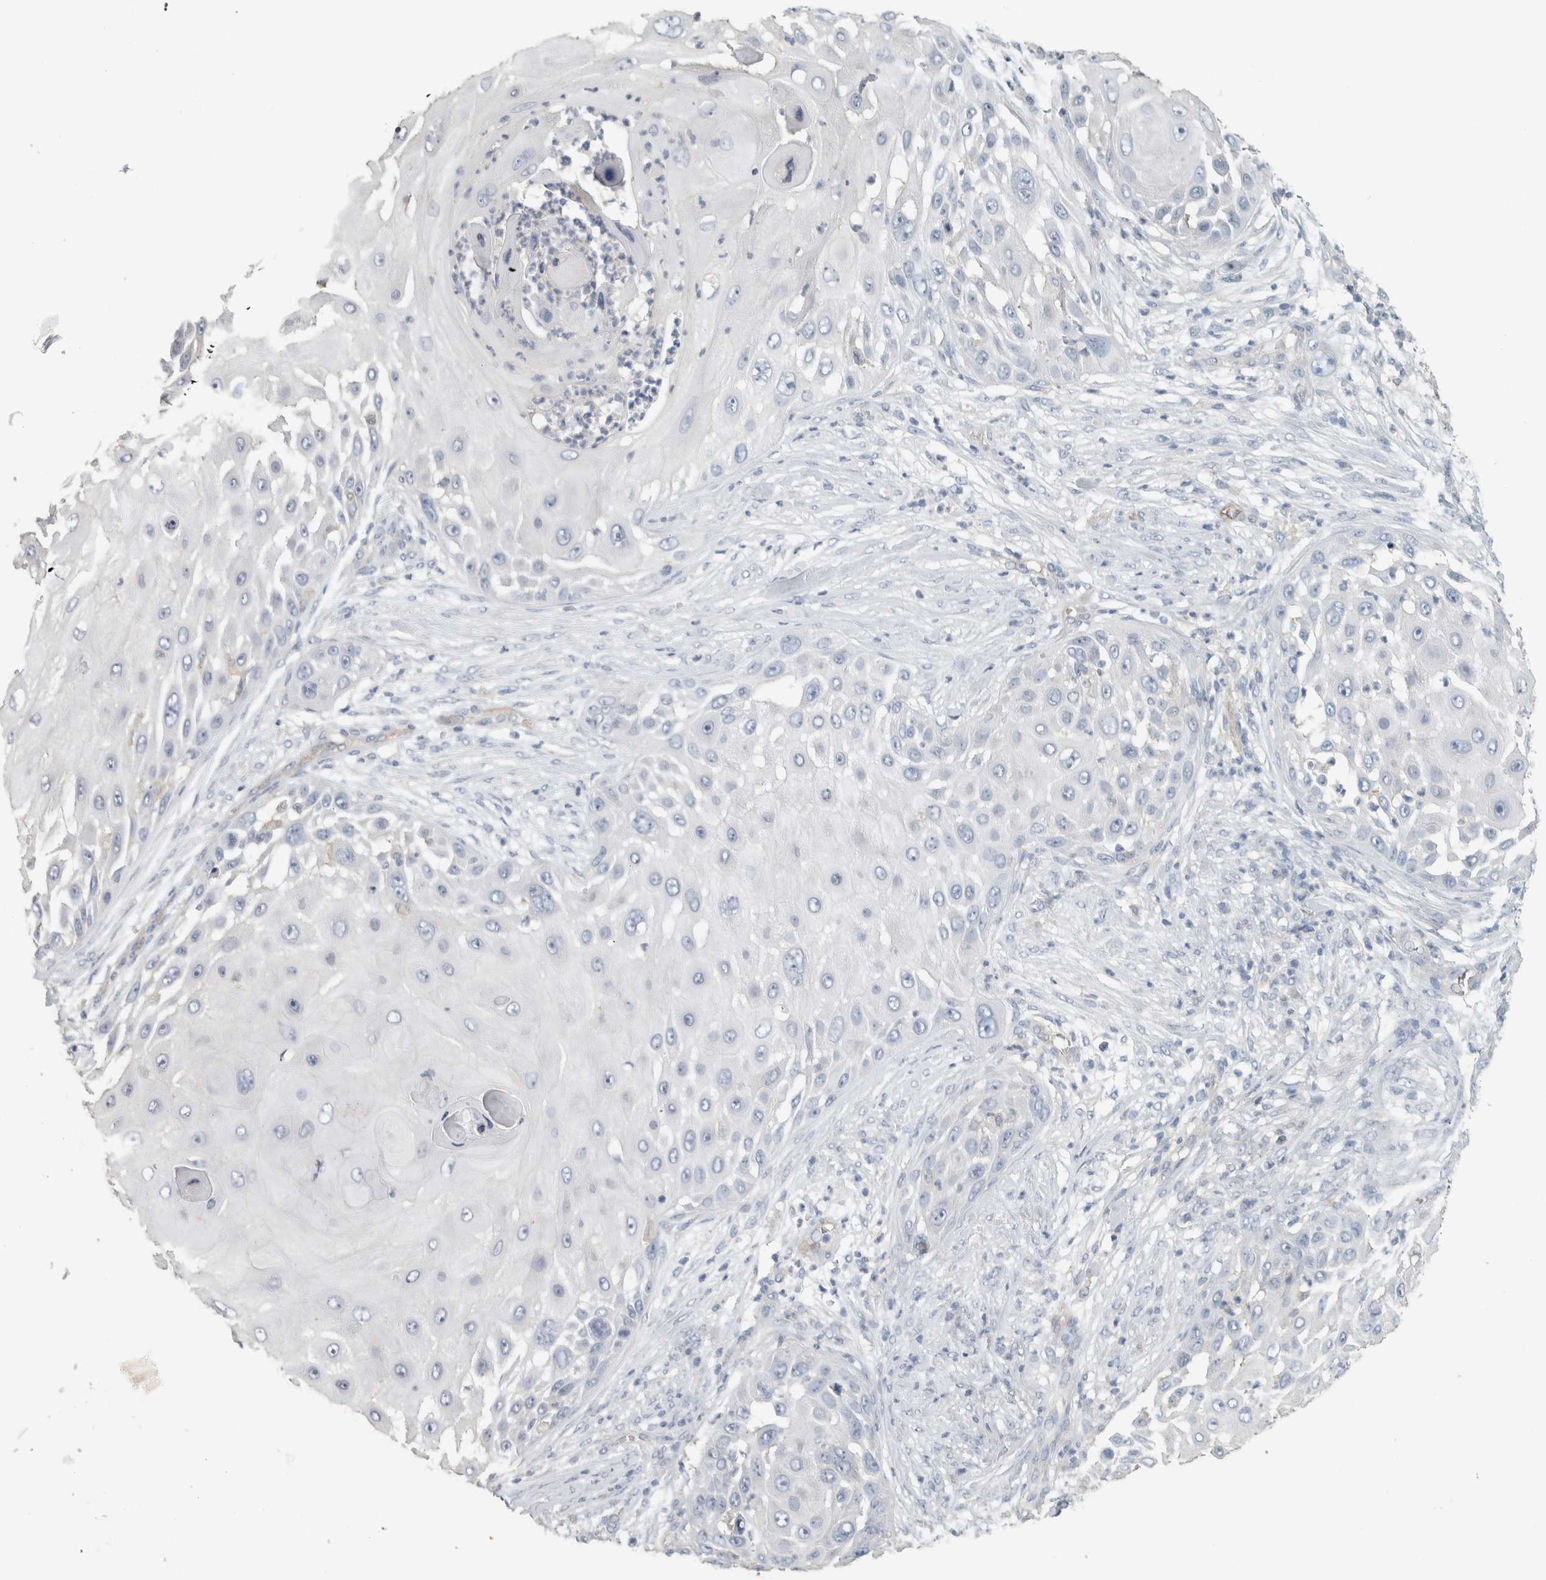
{"staining": {"intensity": "negative", "quantity": "none", "location": "none"}, "tissue": "skin cancer", "cell_type": "Tumor cells", "image_type": "cancer", "snomed": [{"axis": "morphology", "description": "Squamous cell carcinoma, NOS"}, {"axis": "topography", "description": "Skin"}], "caption": "Skin cancer (squamous cell carcinoma) was stained to show a protein in brown. There is no significant positivity in tumor cells.", "gene": "SCIN", "patient": {"sex": "female", "age": 44}}